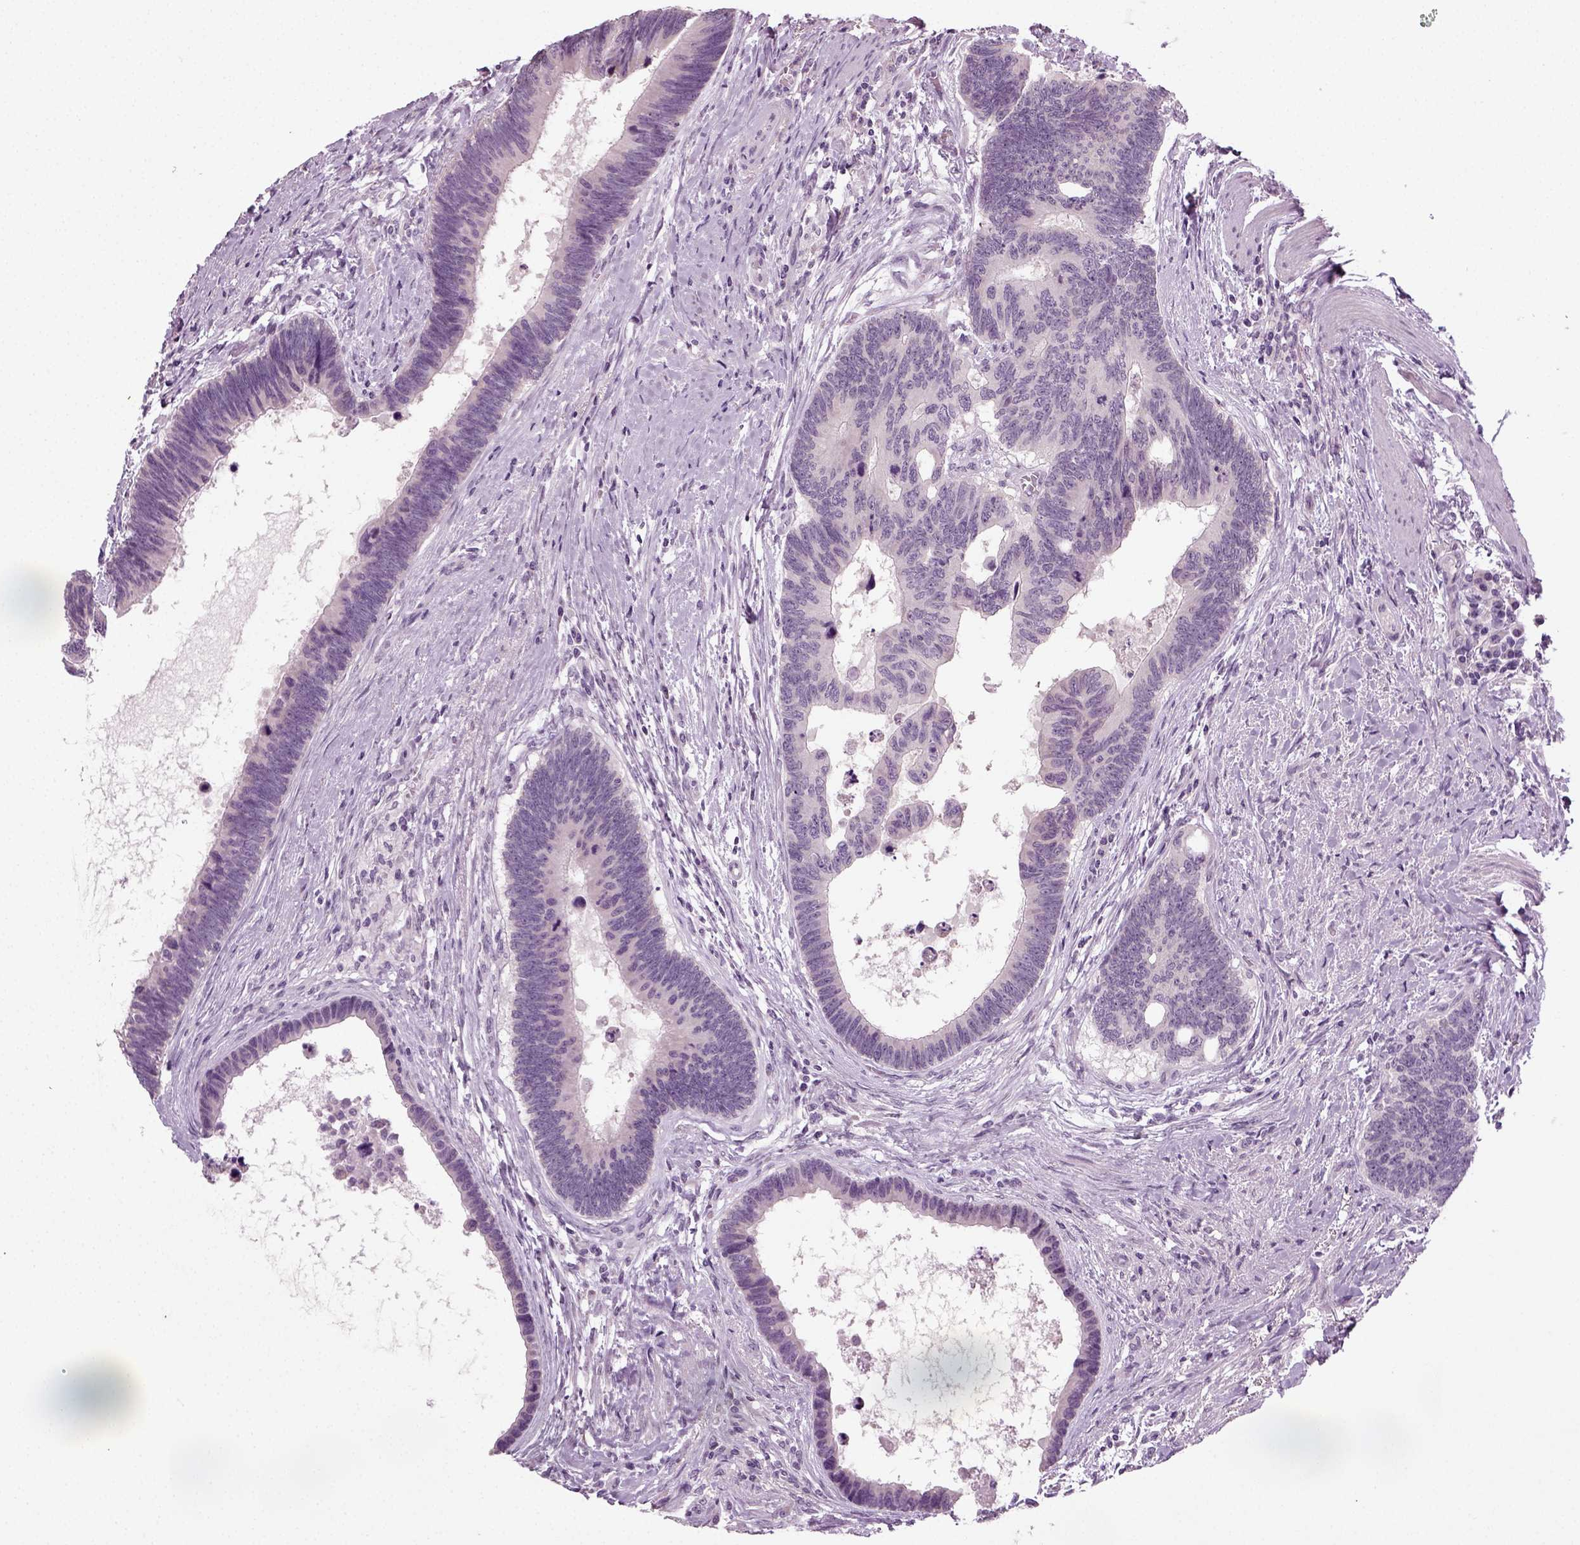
{"staining": {"intensity": "negative", "quantity": "none", "location": "none"}, "tissue": "colorectal cancer", "cell_type": "Tumor cells", "image_type": "cancer", "snomed": [{"axis": "morphology", "description": "Adenocarcinoma, NOS"}, {"axis": "topography", "description": "Colon"}], "caption": "Protein analysis of colorectal cancer (adenocarcinoma) demonstrates no significant positivity in tumor cells.", "gene": "SYNGAP1", "patient": {"sex": "female", "age": 77}}